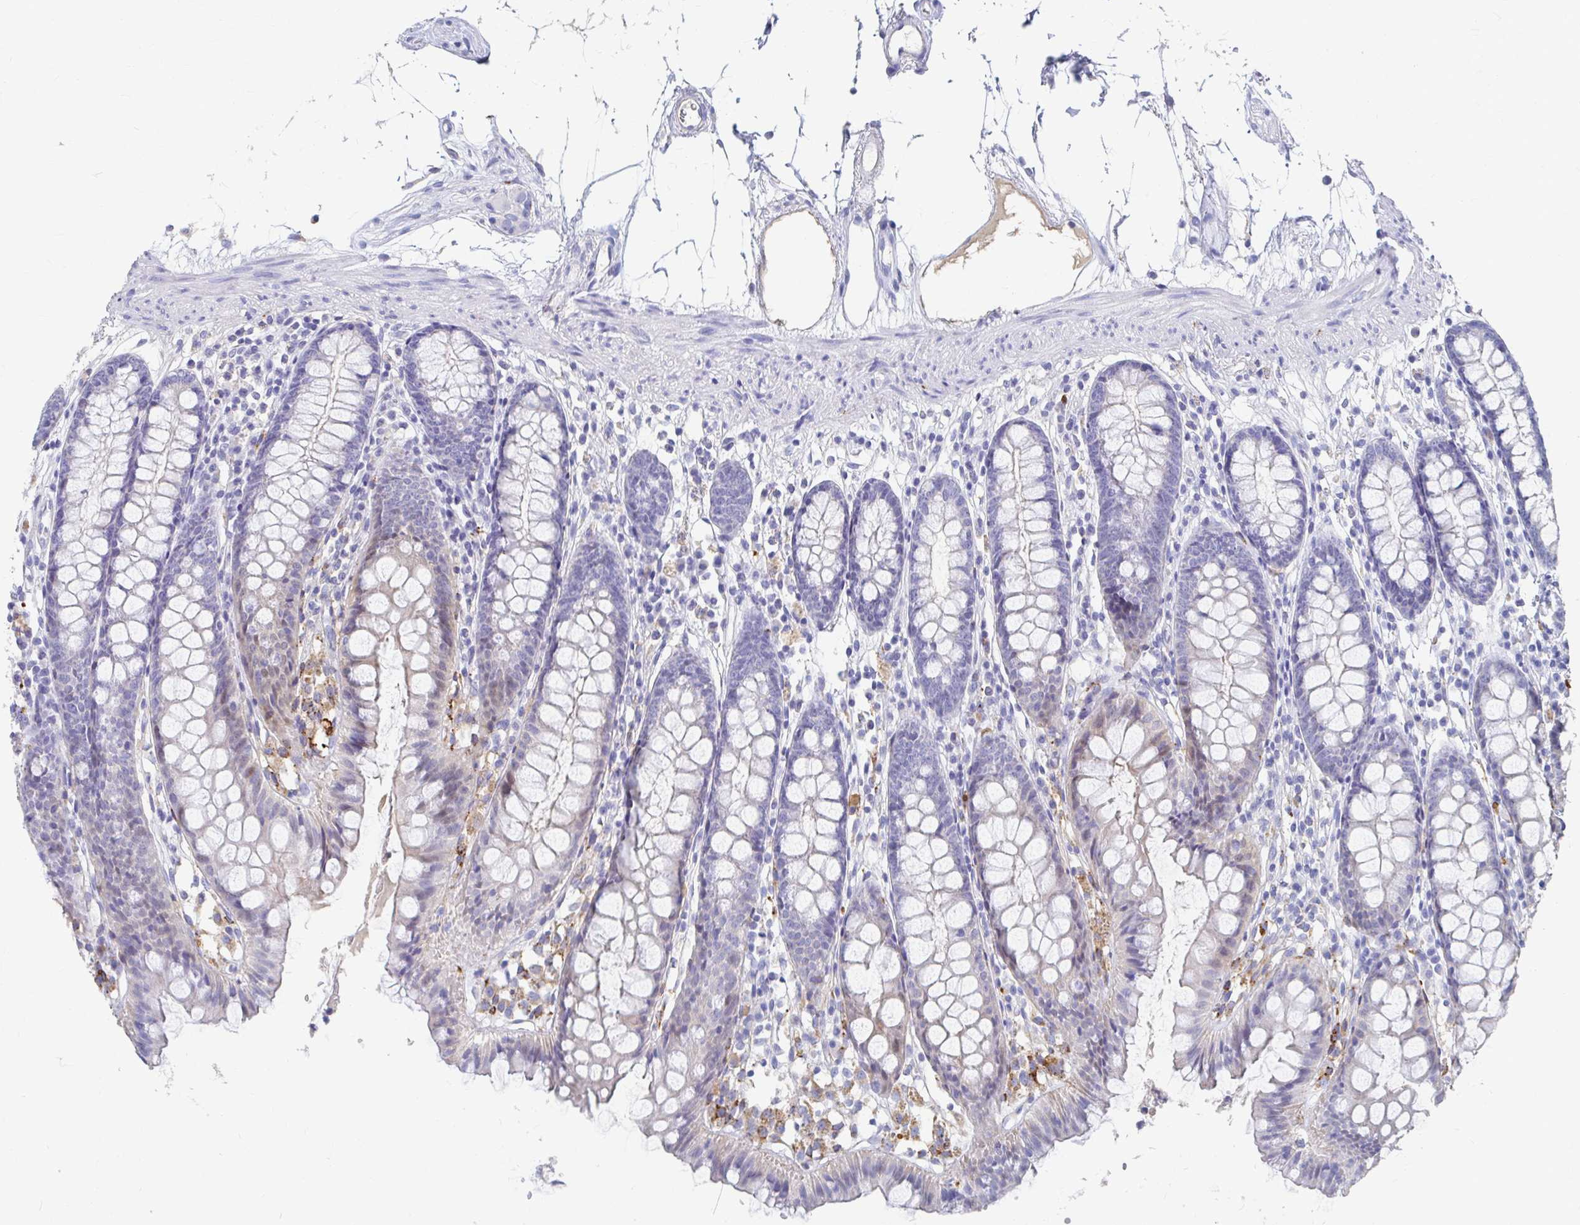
{"staining": {"intensity": "negative", "quantity": "none", "location": "none"}, "tissue": "colon", "cell_type": "Endothelial cells", "image_type": "normal", "snomed": [{"axis": "morphology", "description": "Normal tissue, NOS"}, {"axis": "topography", "description": "Colon"}], "caption": "Human colon stained for a protein using immunohistochemistry (IHC) exhibits no positivity in endothelial cells.", "gene": "LAMC3", "patient": {"sex": "female", "age": 84}}